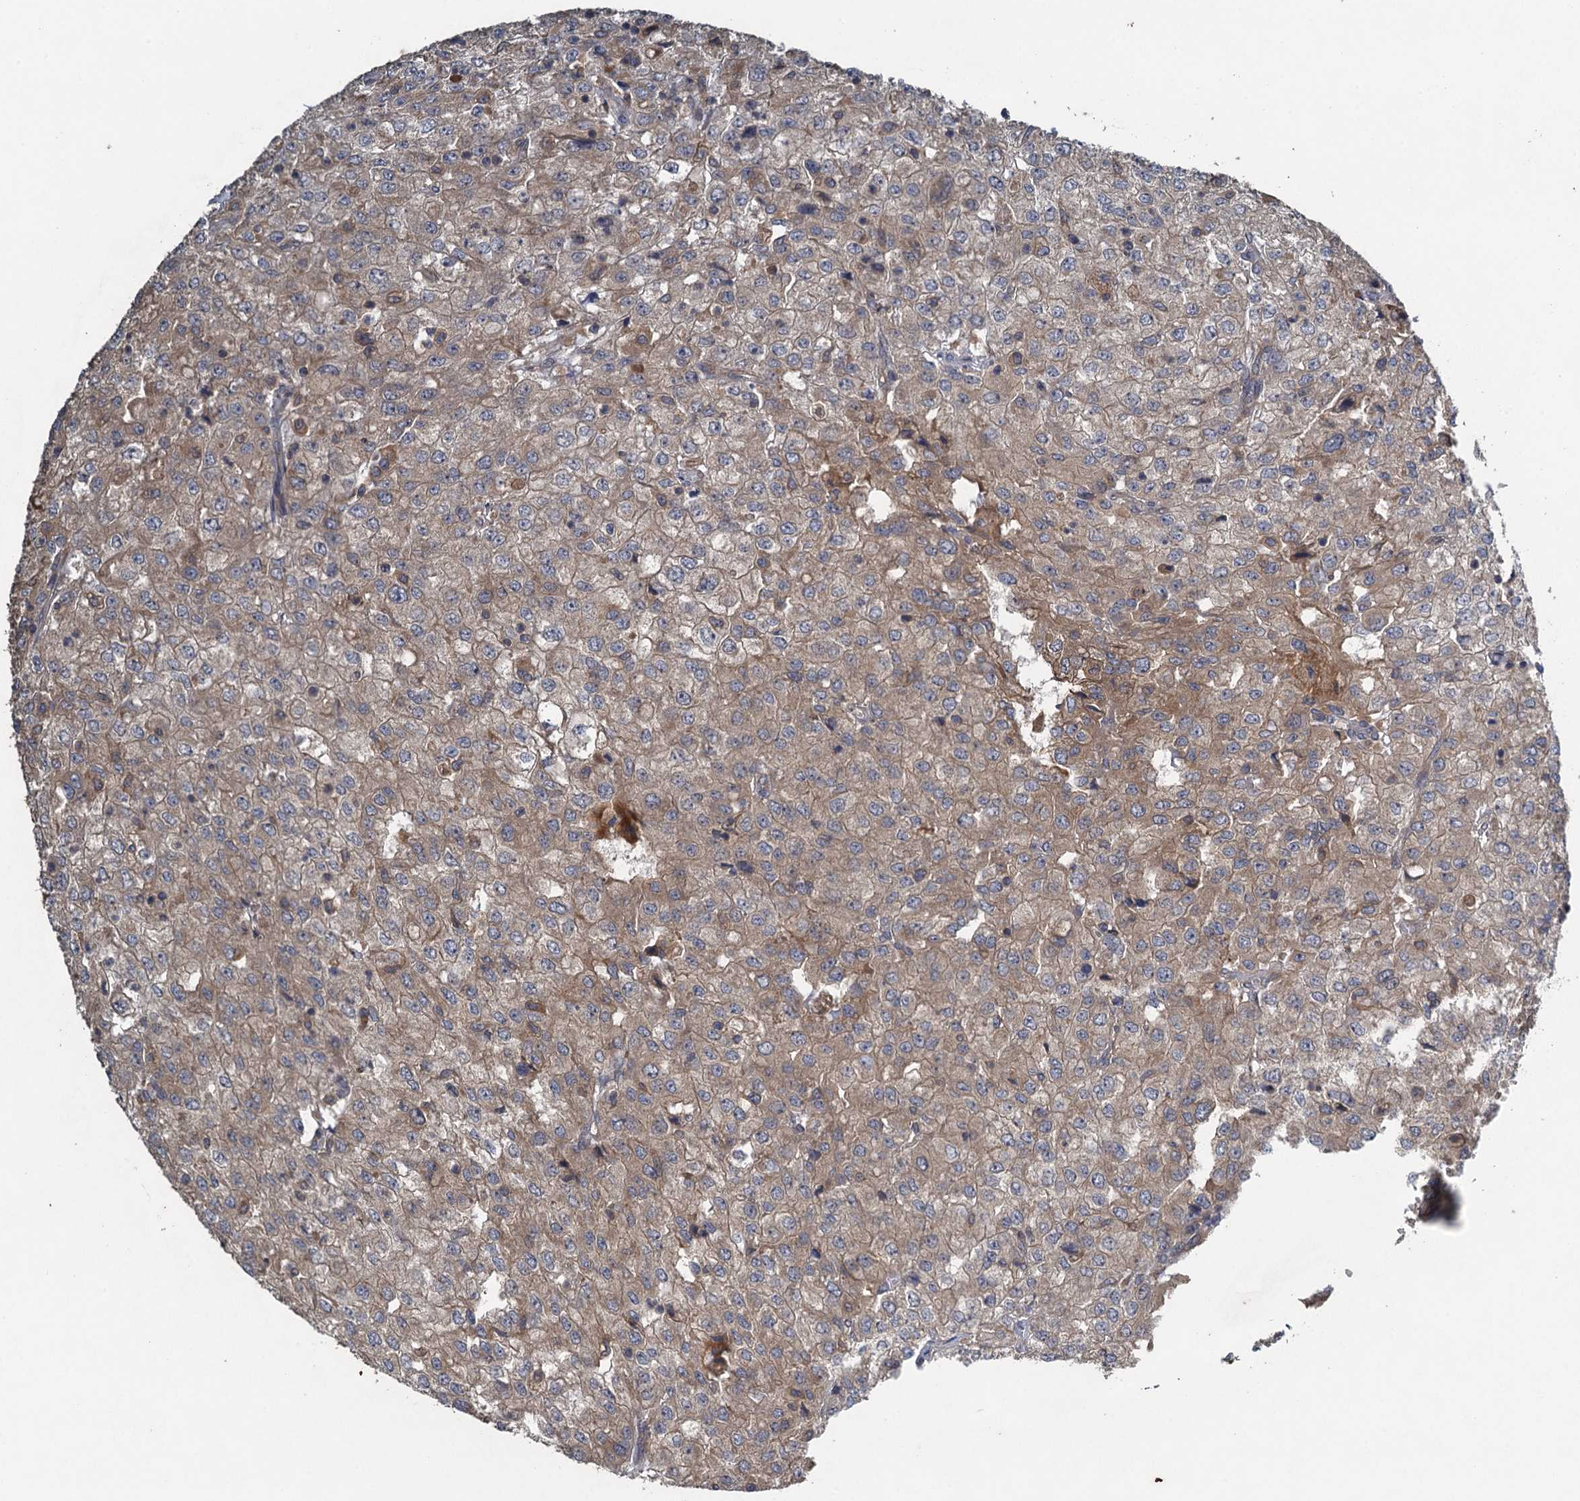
{"staining": {"intensity": "weak", "quantity": "25%-75%", "location": "cytoplasmic/membranous"}, "tissue": "renal cancer", "cell_type": "Tumor cells", "image_type": "cancer", "snomed": [{"axis": "morphology", "description": "Adenocarcinoma, NOS"}, {"axis": "topography", "description": "Kidney"}], "caption": "The micrograph demonstrates staining of renal cancer (adenocarcinoma), revealing weak cytoplasmic/membranous protein positivity (brown color) within tumor cells.", "gene": "CNTN5", "patient": {"sex": "female", "age": 54}}